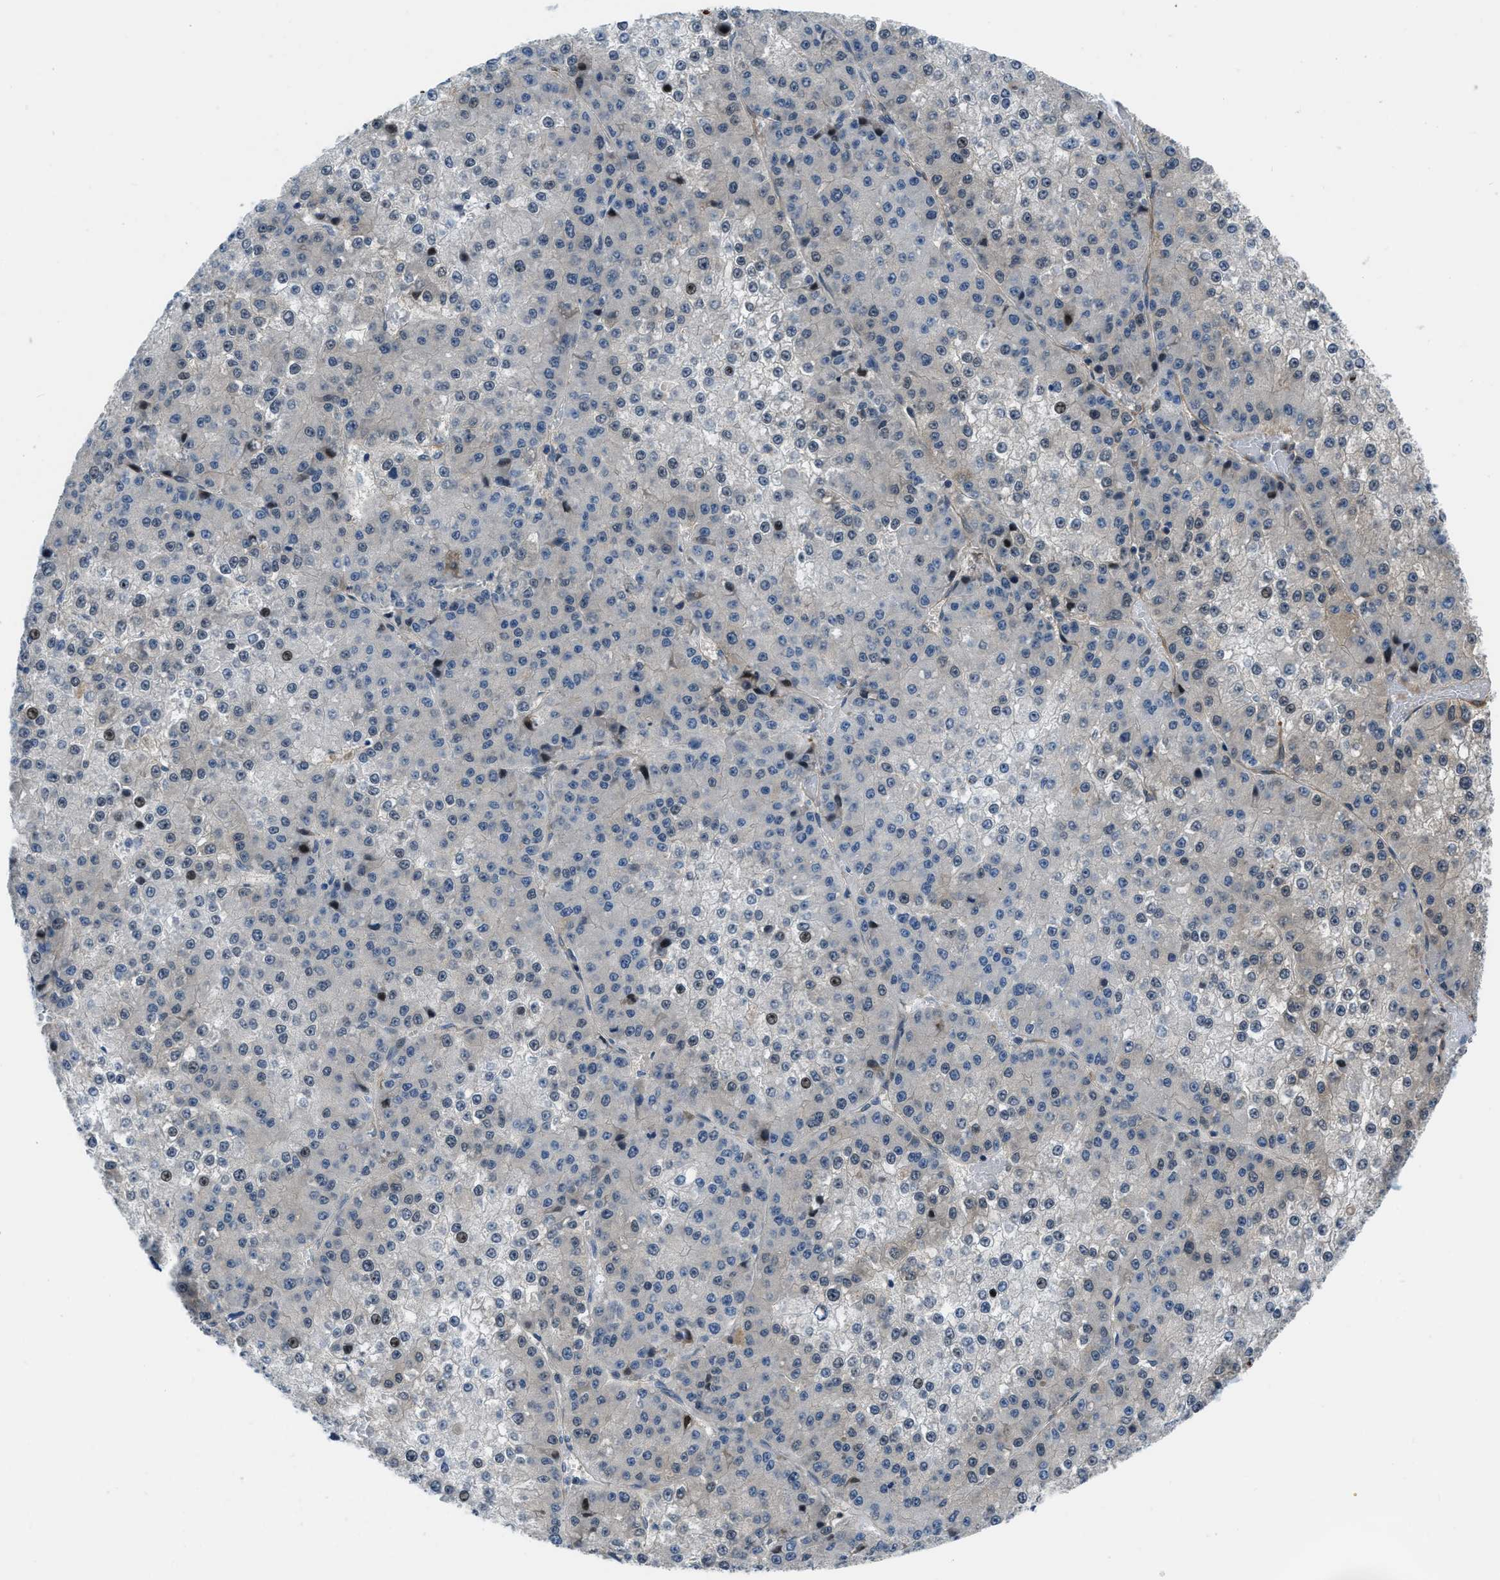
{"staining": {"intensity": "weak", "quantity": "<25%", "location": "nuclear"}, "tissue": "liver cancer", "cell_type": "Tumor cells", "image_type": "cancer", "snomed": [{"axis": "morphology", "description": "Carcinoma, Hepatocellular, NOS"}, {"axis": "topography", "description": "Liver"}], "caption": "Liver cancer (hepatocellular carcinoma) was stained to show a protein in brown. There is no significant positivity in tumor cells.", "gene": "PFKP", "patient": {"sex": "female", "age": 73}}